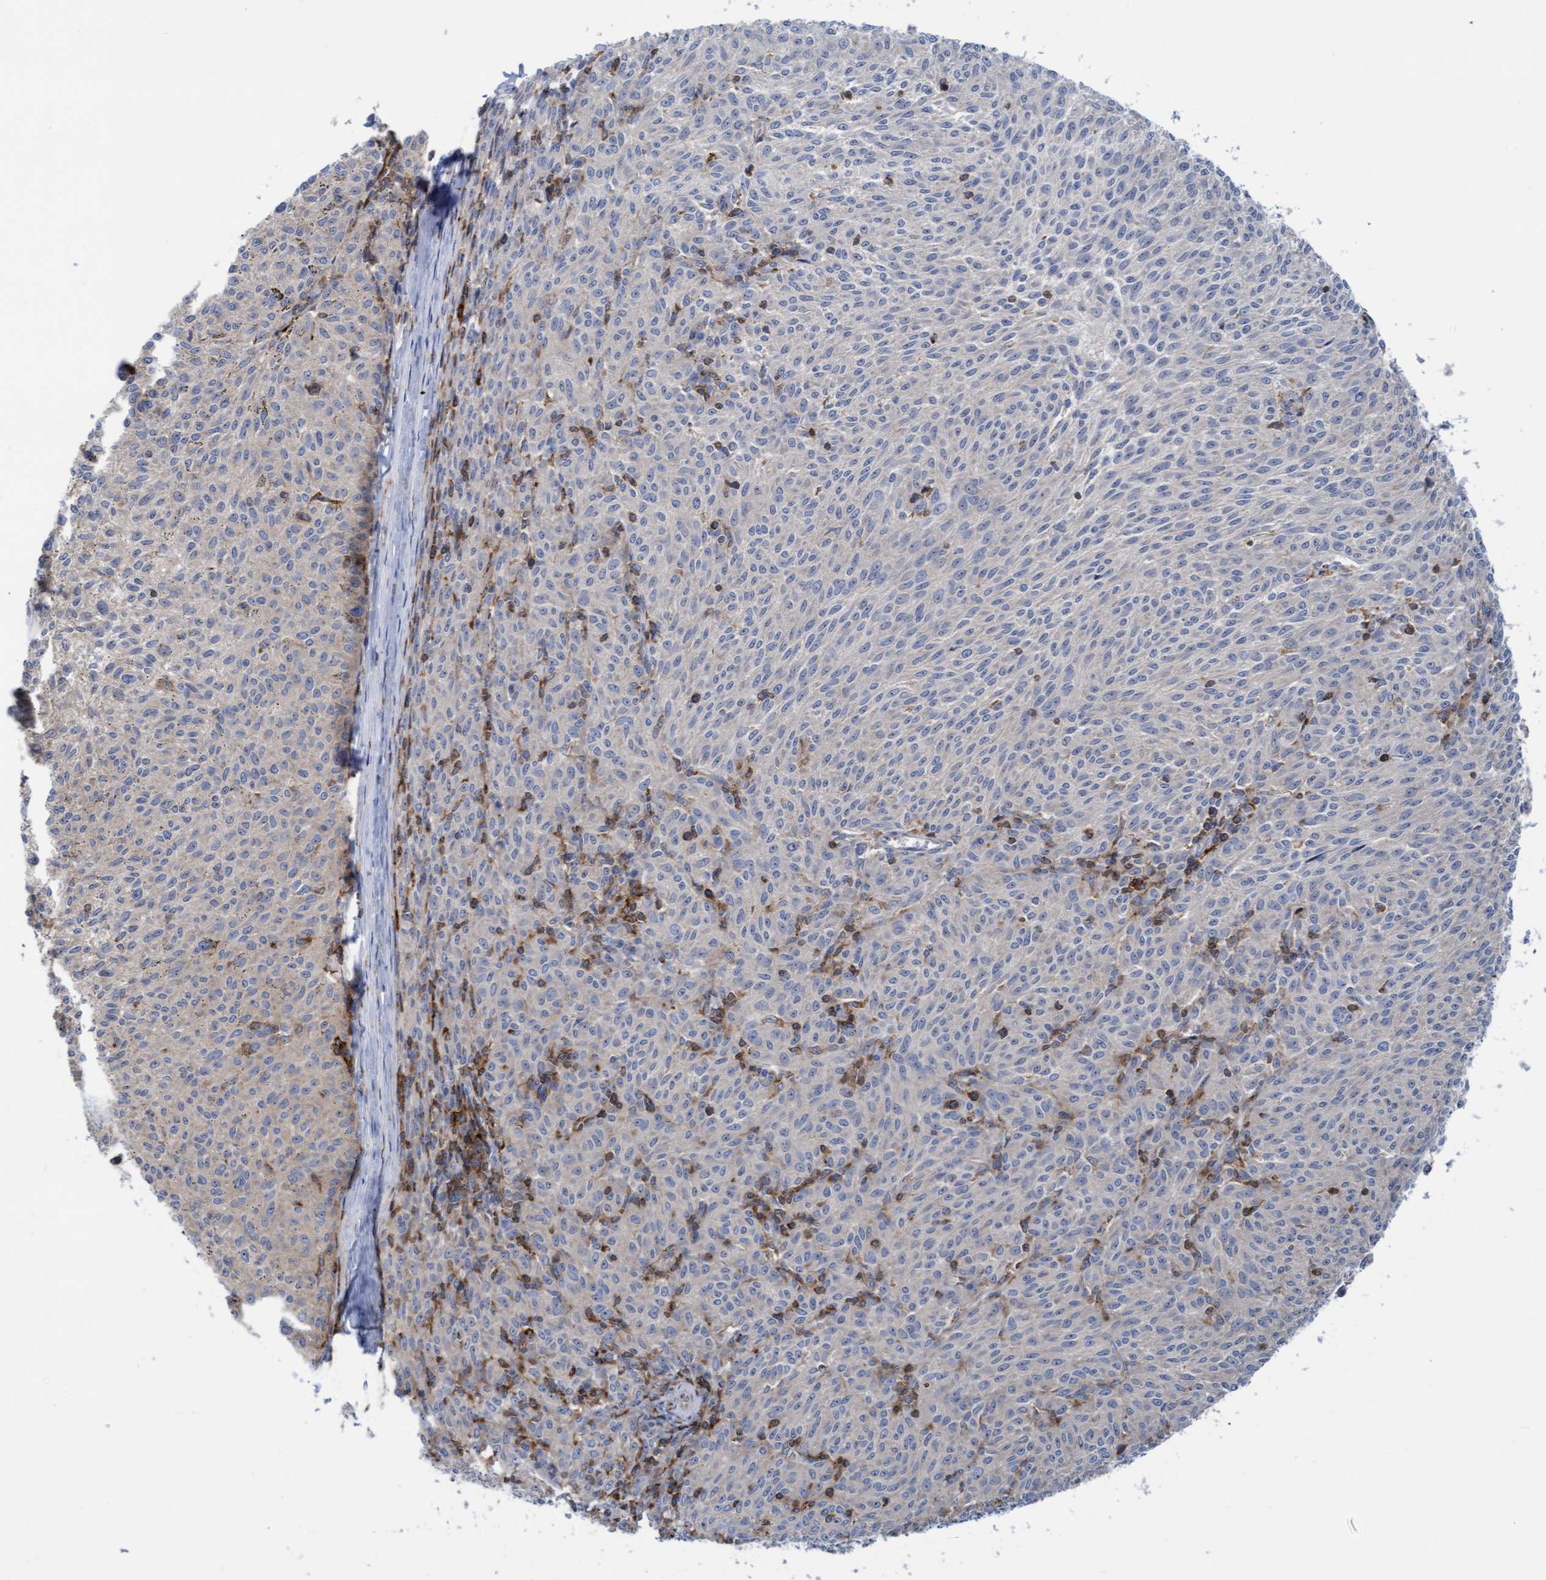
{"staining": {"intensity": "negative", "quantity": "none", "location": "none"}, "tissue": "melanoma", "cell_type": "Tumor cells", "image_type": "cancer", "snomed": [{"axis": "morphology", "description": "Malignant melanoma, NOS"}, {"axis": "topography", "description": "Skin"}], "caption": "Micrograph shows no significant protein positivity in tumor cells of melanoma.", "gene": "FNBP1", "patient": {"sex": "female", "age": 72}}